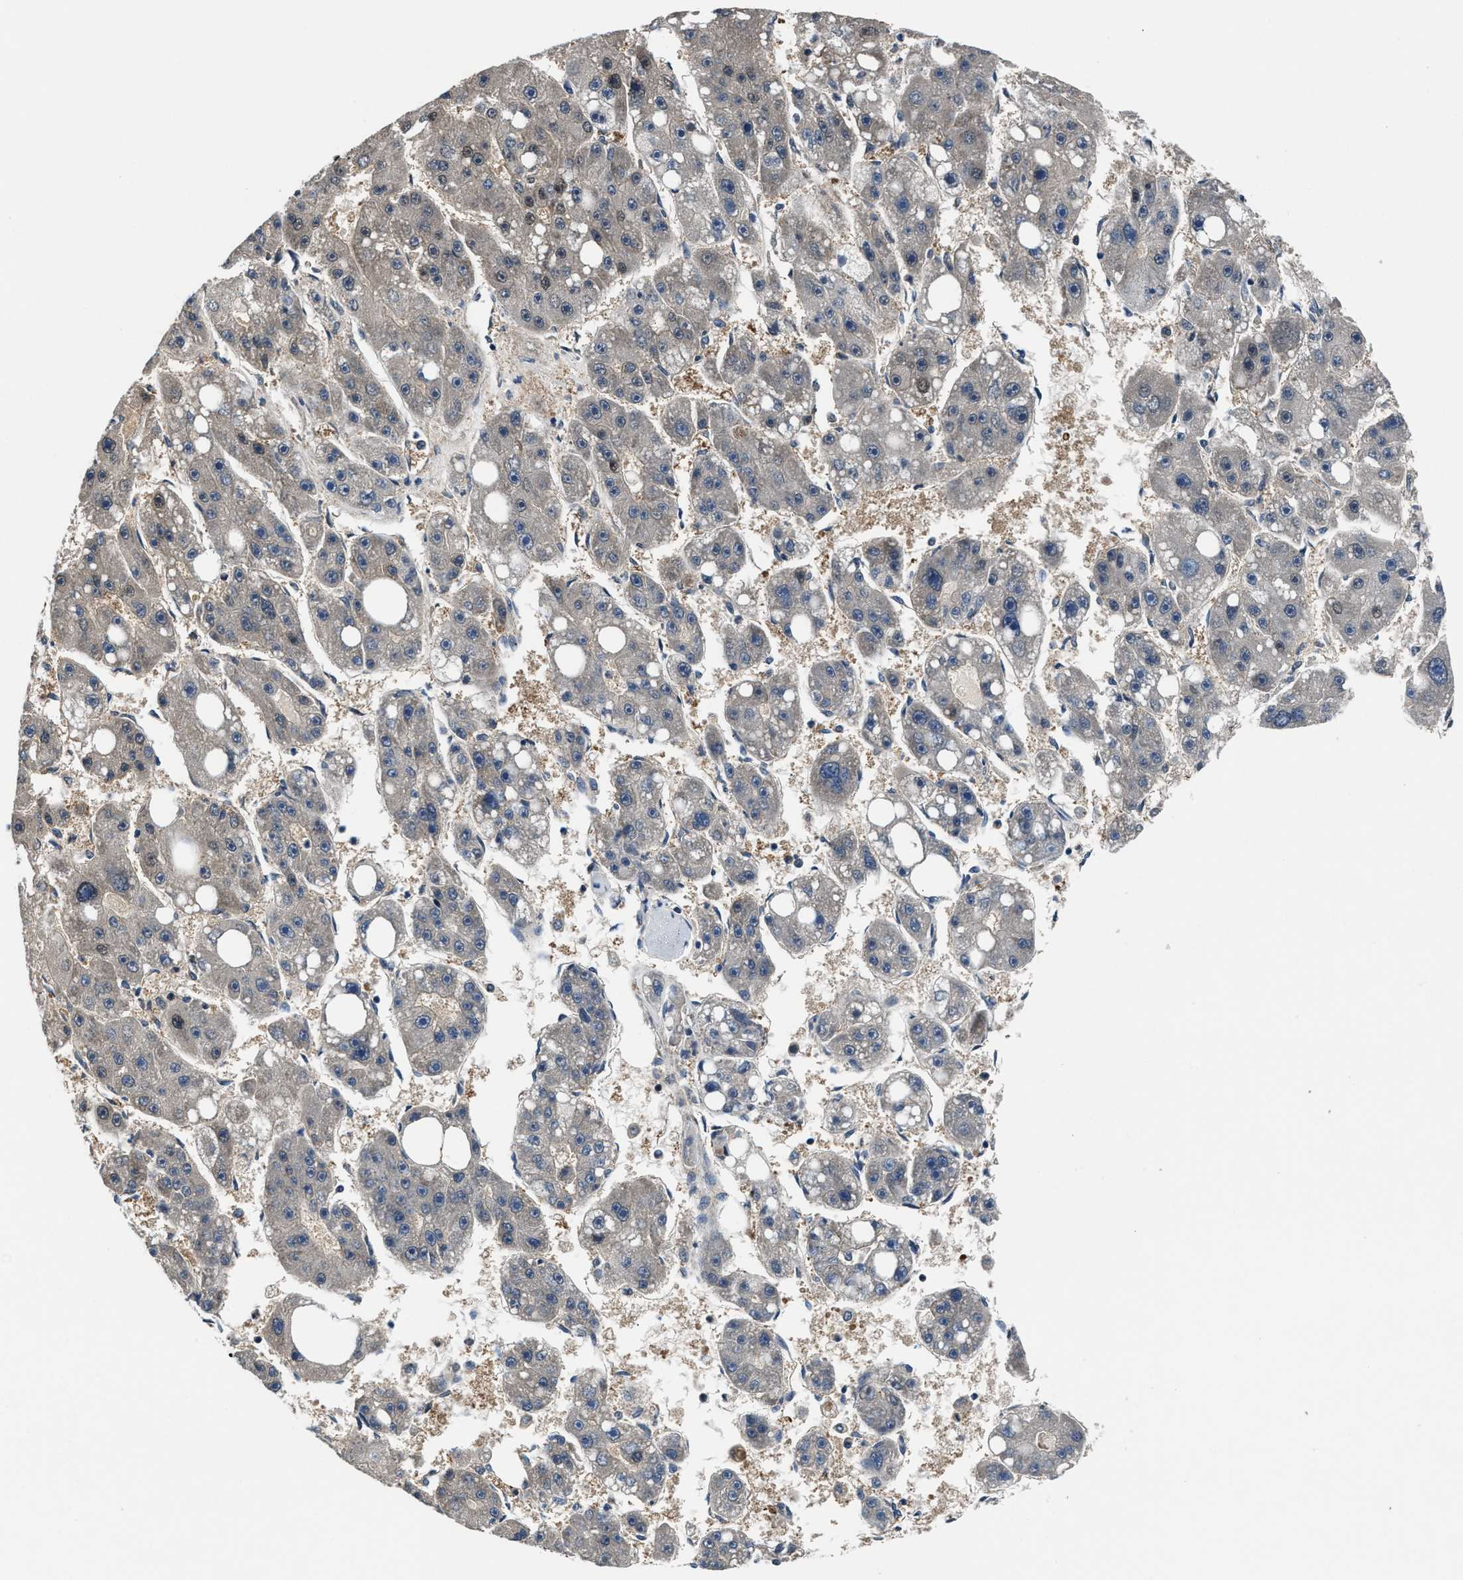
{"staining": {"intensity": "weak", "quantity": "<25%", "location": "nuclear"}, "tissue": "liver cancer", "cell_type": "Tumor cells", "image_type": "cancer", "snomed": [{"axis": "morphology", "description": "Carcinoma, Hepatocellular, NOS"}, {"axis": "topography", "description": "Liver"}], "caption": "Tumor cells are negative for protein expression in human hepatocellular carcinoma (liver).", "gene": "RBM33", "patient": {"sex": "female", "age": 61}}